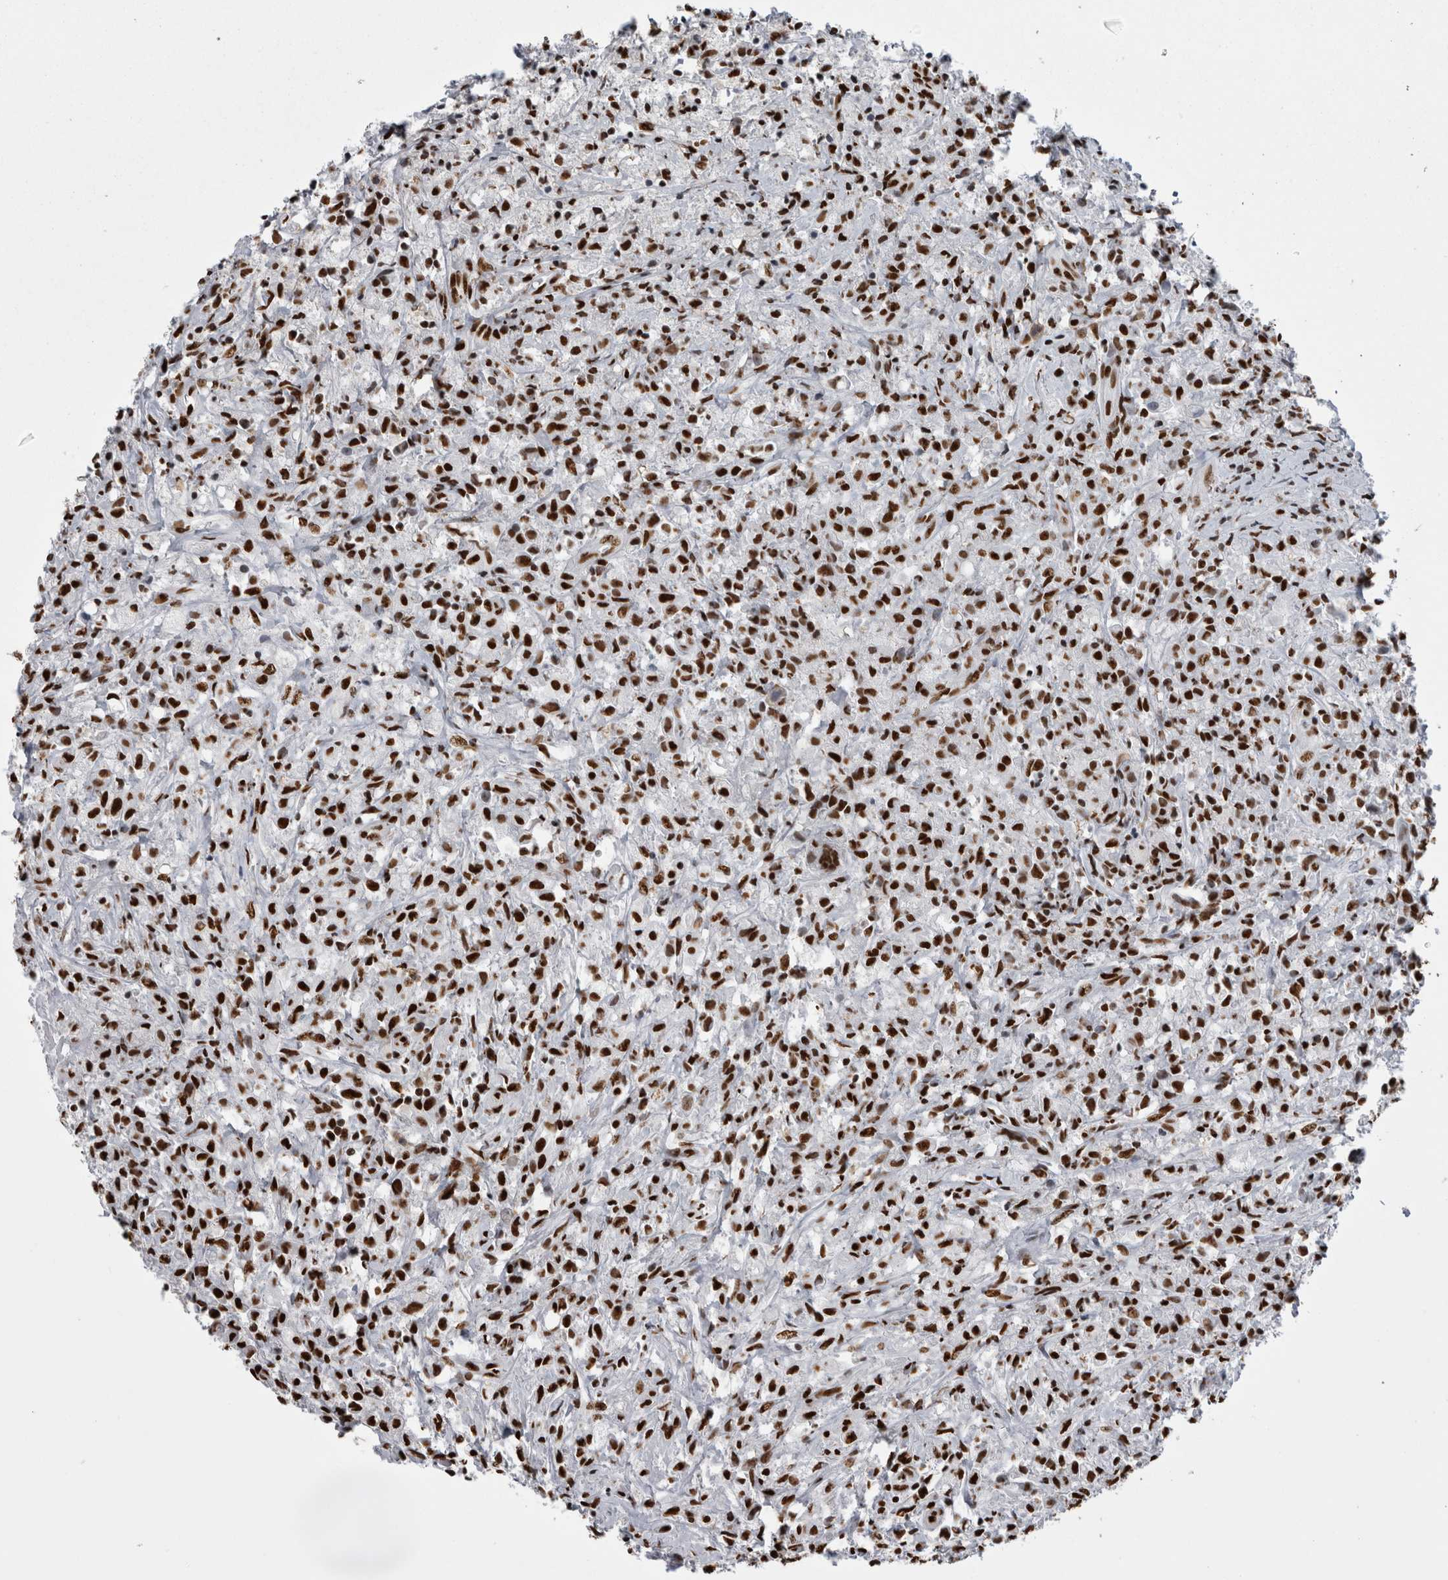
{"staining": {"intensity": "strong", "quantity": ">75%", "location": "nuclear"}, "tissue": "testis cancer", "cell_type": "Tumor cells", "image_type": "cancer", "snomed": [{"axis": "morphology", "description": "Carcinoma, Embryonal, NOS"}, {"axis": "topography", "description": "Testis"}], "caption": "Embryonal carcinoma (testis) stained with a protein marker shows strong staining in tumor cells.", "gene": "ALPK3", "patient": {"sex": "male", "age": 2}}